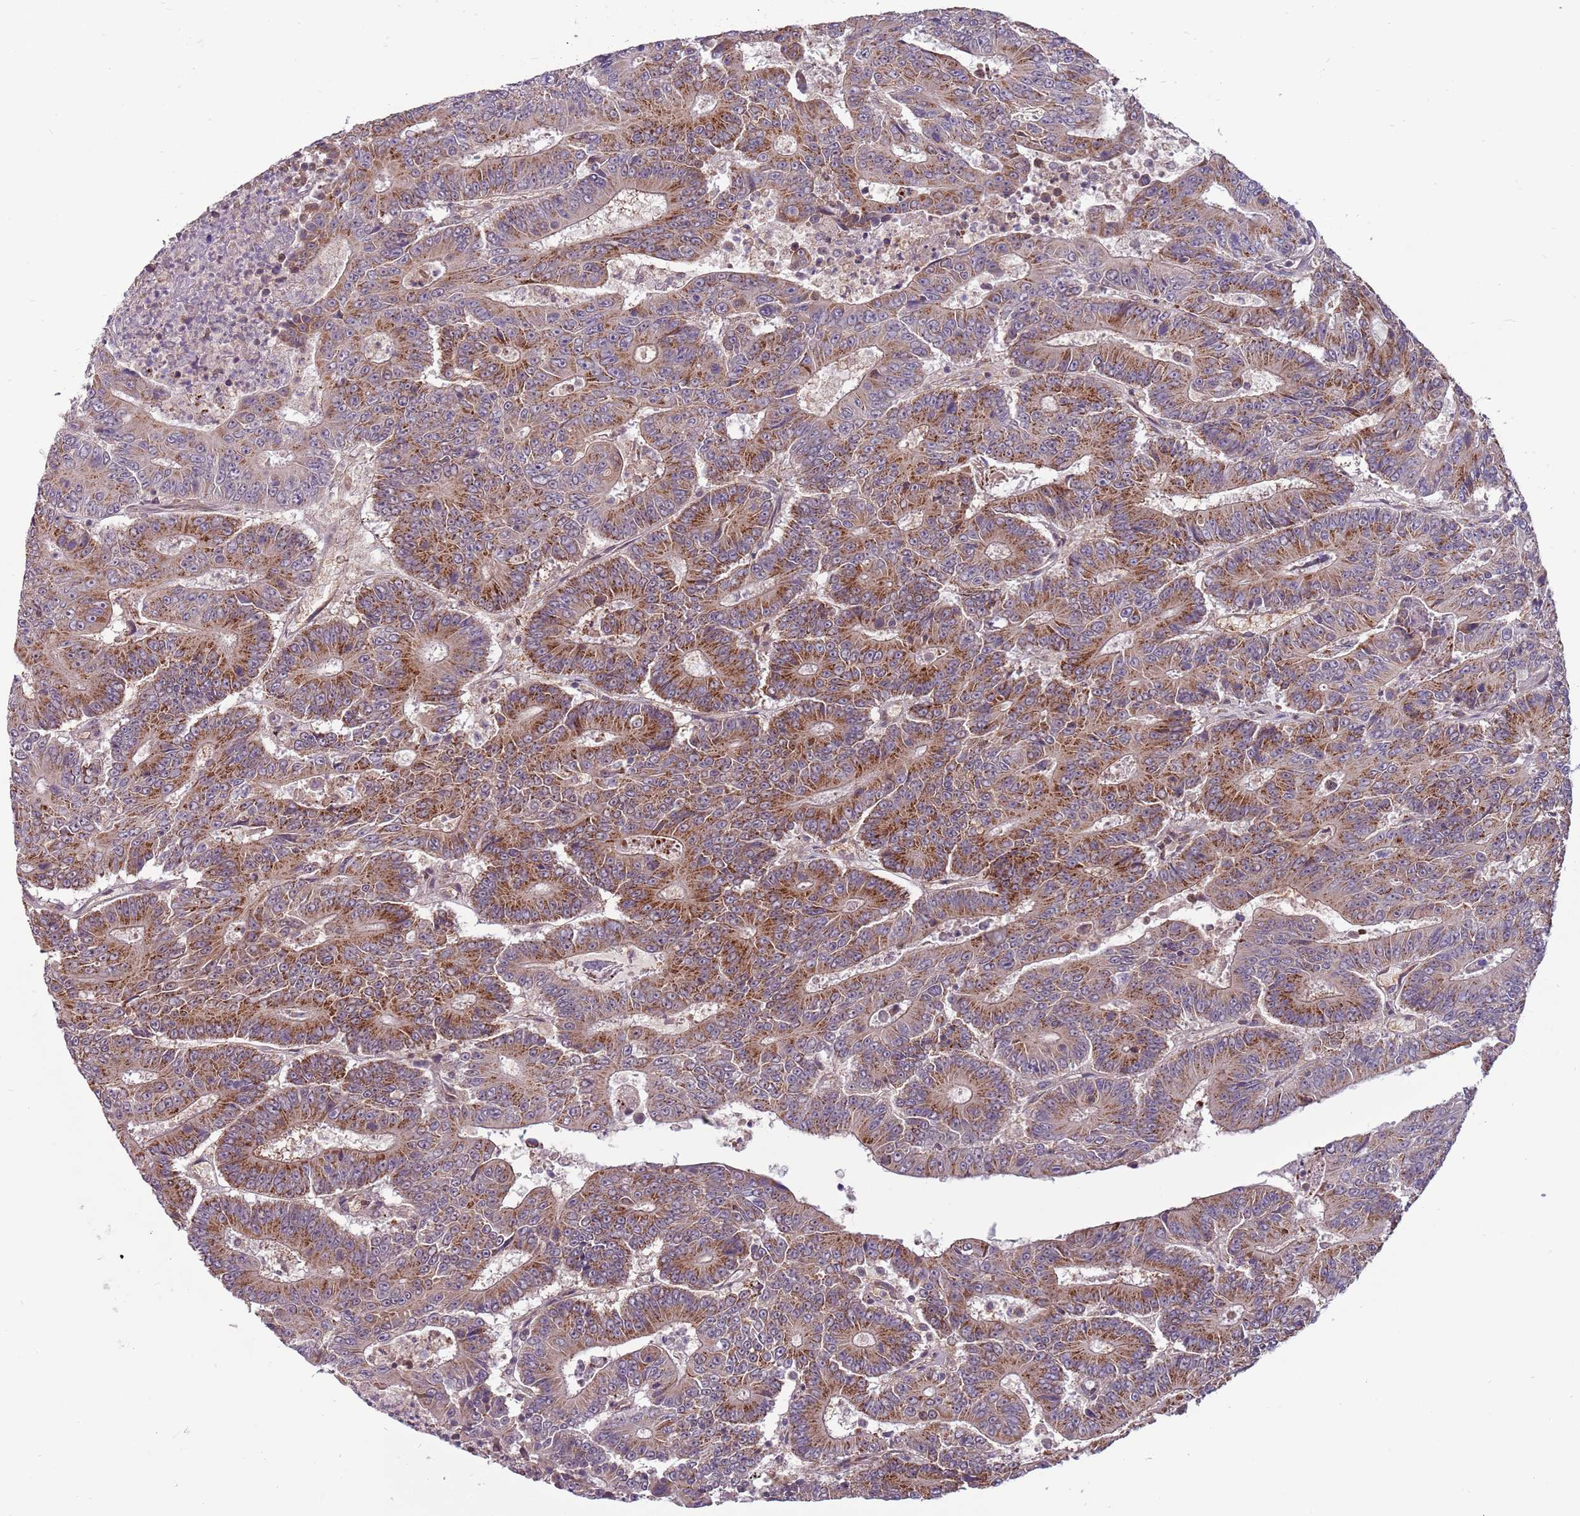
{"staining": {"intensity": "moderate", "quantity": ">75%", "location": "cytoplasmic/membranous"}, "tissue": "colorectal cancer", "cell_type": "Tumor cells", "image_type": "cancer", "snomed": [{"axis": "morphology", "description": "Adenocarcinoma, NOS"}, {"axis": "topography", "description": "Colon"}], "caption": "Immunohistochemistry image of colorectal cancer stained for a protein (brown), which displays medium levels of moderate cytoplasmic/membranous expression in about >75% of tumor cells.", "gene": "RNF181", "patient": {"sex": "male", "age": 83}}